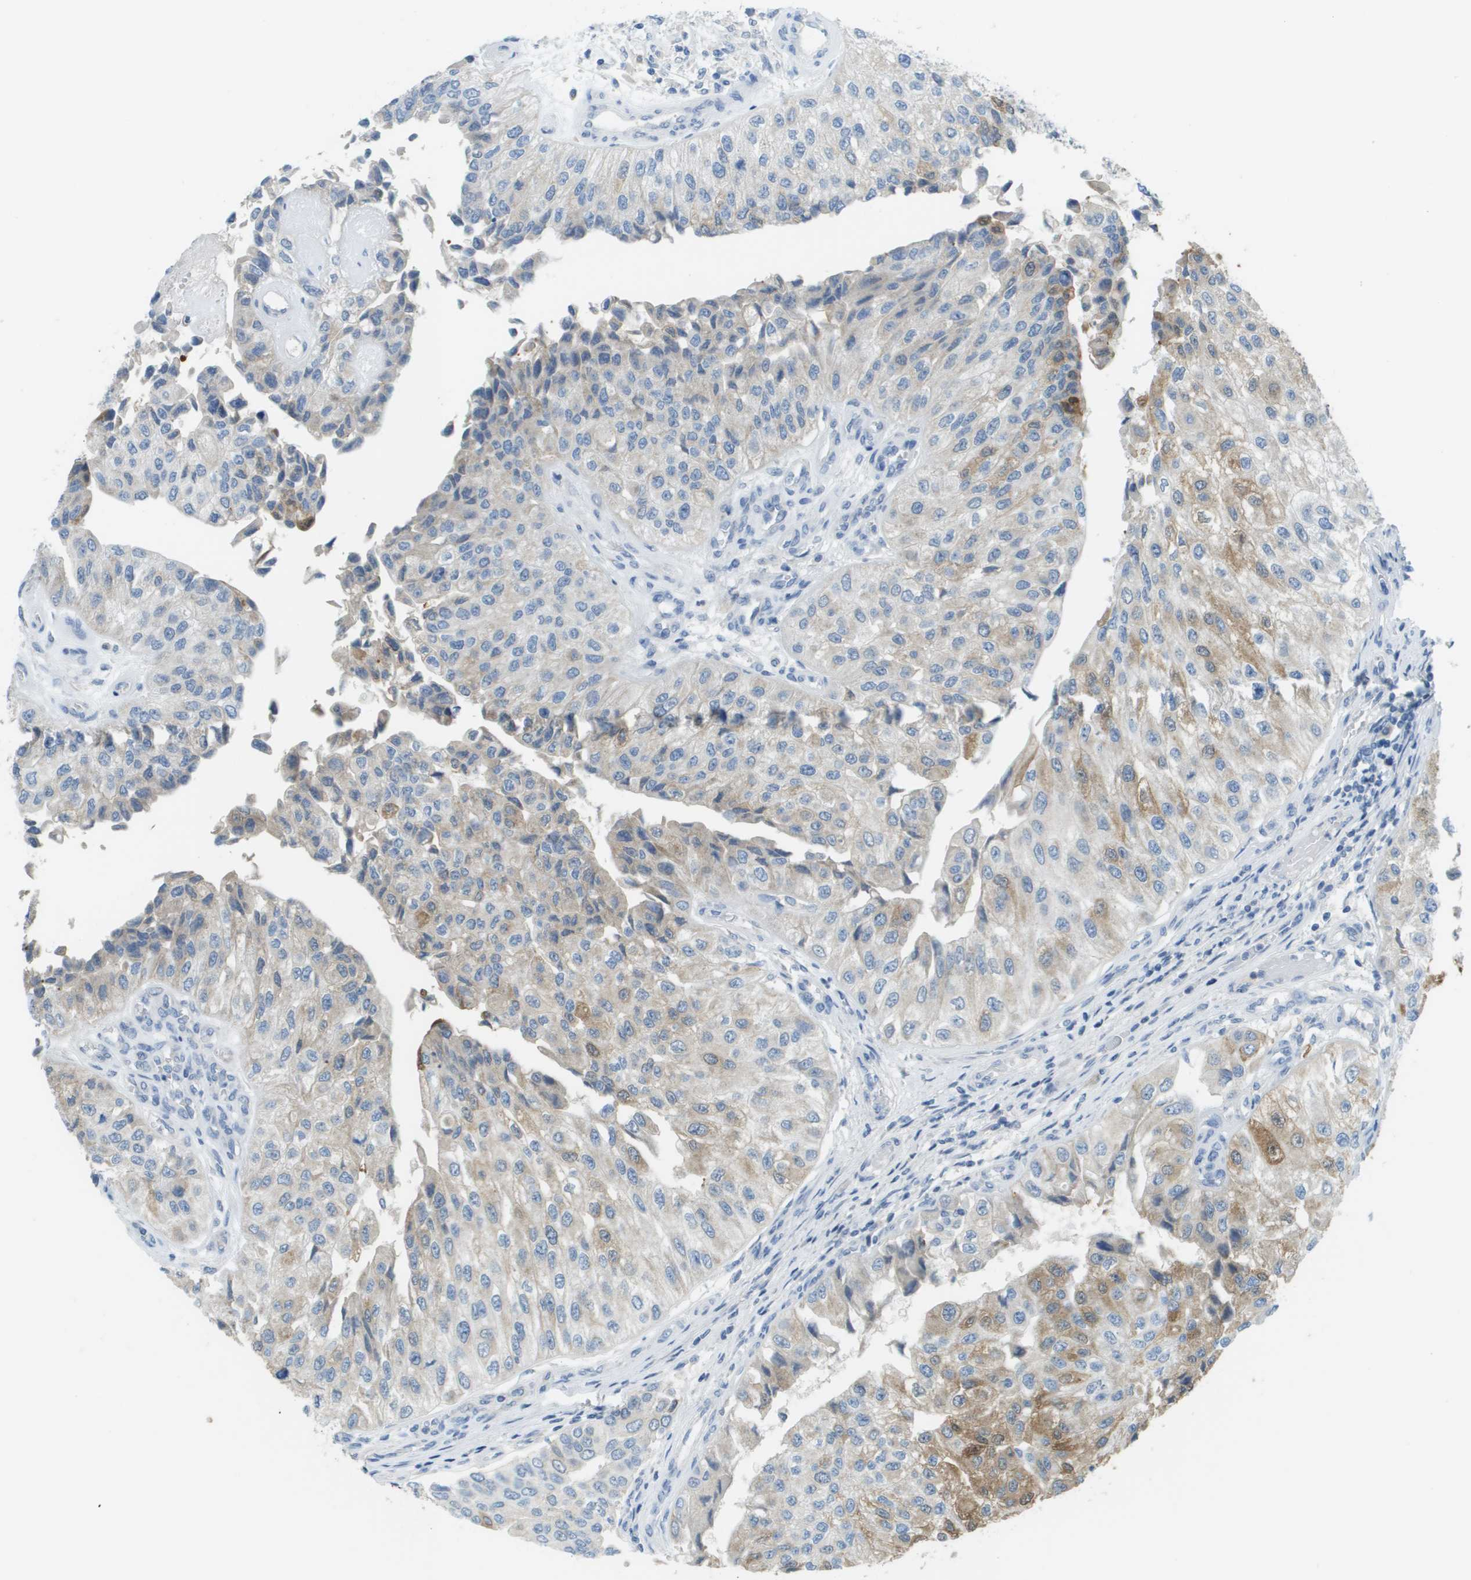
{"staining": {"intensity": "moderate", "quantity": "<25%", "location": "cytoplasmic/membranous"}, "tissue": "urothelial cancer", "cell_type": "Tumor cells", "image_type": "cancer", "snomed": [{"axis": "morphology", "description": "Urothelial carcinoma, High grade"}, {"axis": "topography", "description": "Kidney"}, {"axis": "topography", "description": "Urinary bladder"}], "caption": "Protein analysis of urothelial carcinoma (high-grade) tissue demonstrates moderate cytoplasmic/membranous positivity in approximately <25% of tumor cells.", "gene": "PTGDR2", "patient": {"sex": "male", "age": 77}}